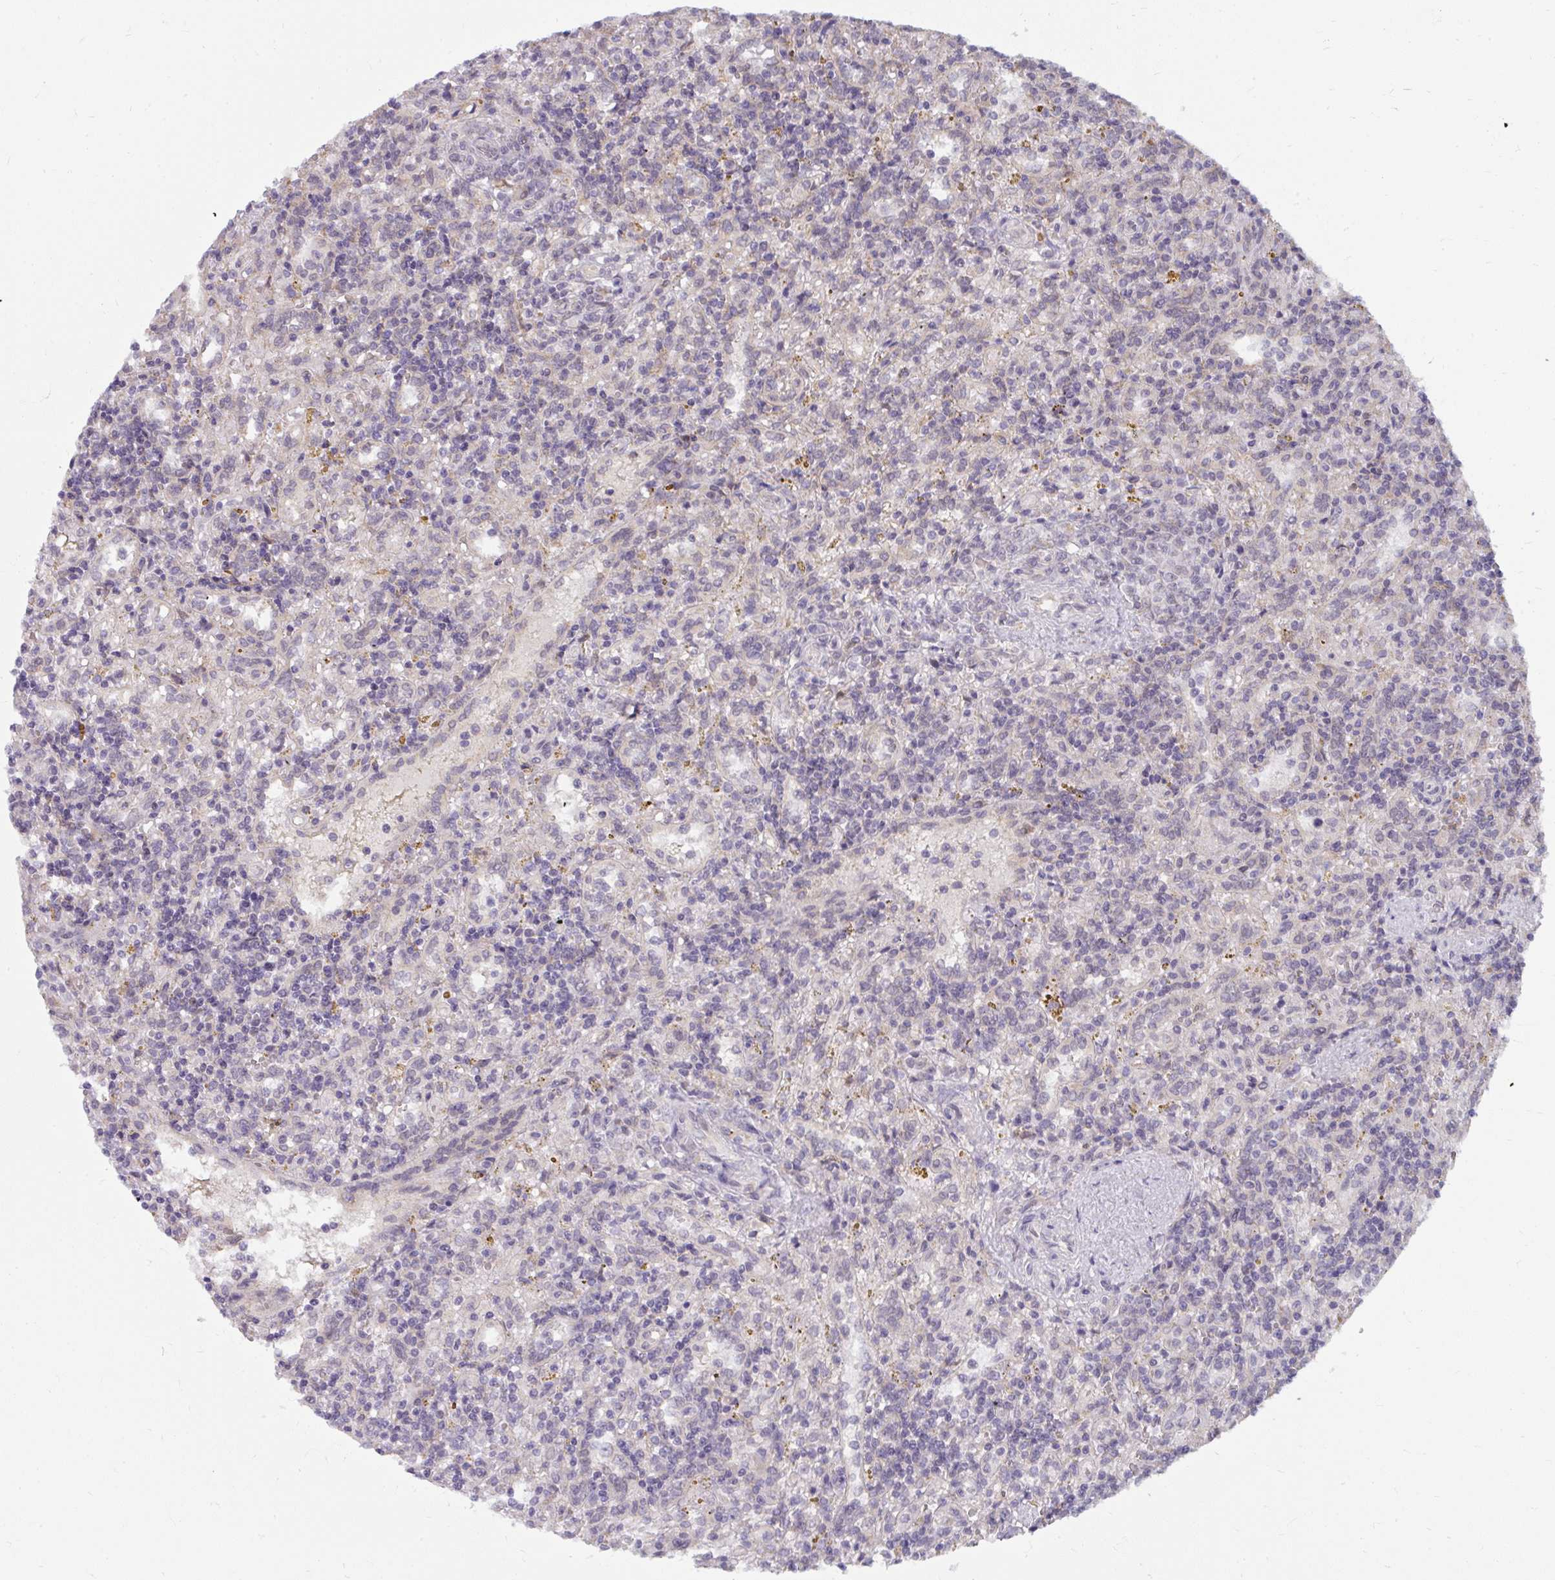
{"staining": {"intensity": "negative", "quantity": "none", "location": "none"}, "tissue": "lymphoma", "cell_type": "Tumor cells", "image_type": "cancer", "snomed": [{"axis": "morphology", "description": "Malignant lymphoma, non-Hodgkin's type, Low grade"}, {"axis": "topography", "description": "Spleen"}], "caption": "Lymphoma was stained to show a protein in brown. There is no significant expression in tumor cells.", "gene": "NMNAT1", "patient": {"sex": "male", "age": 67}}